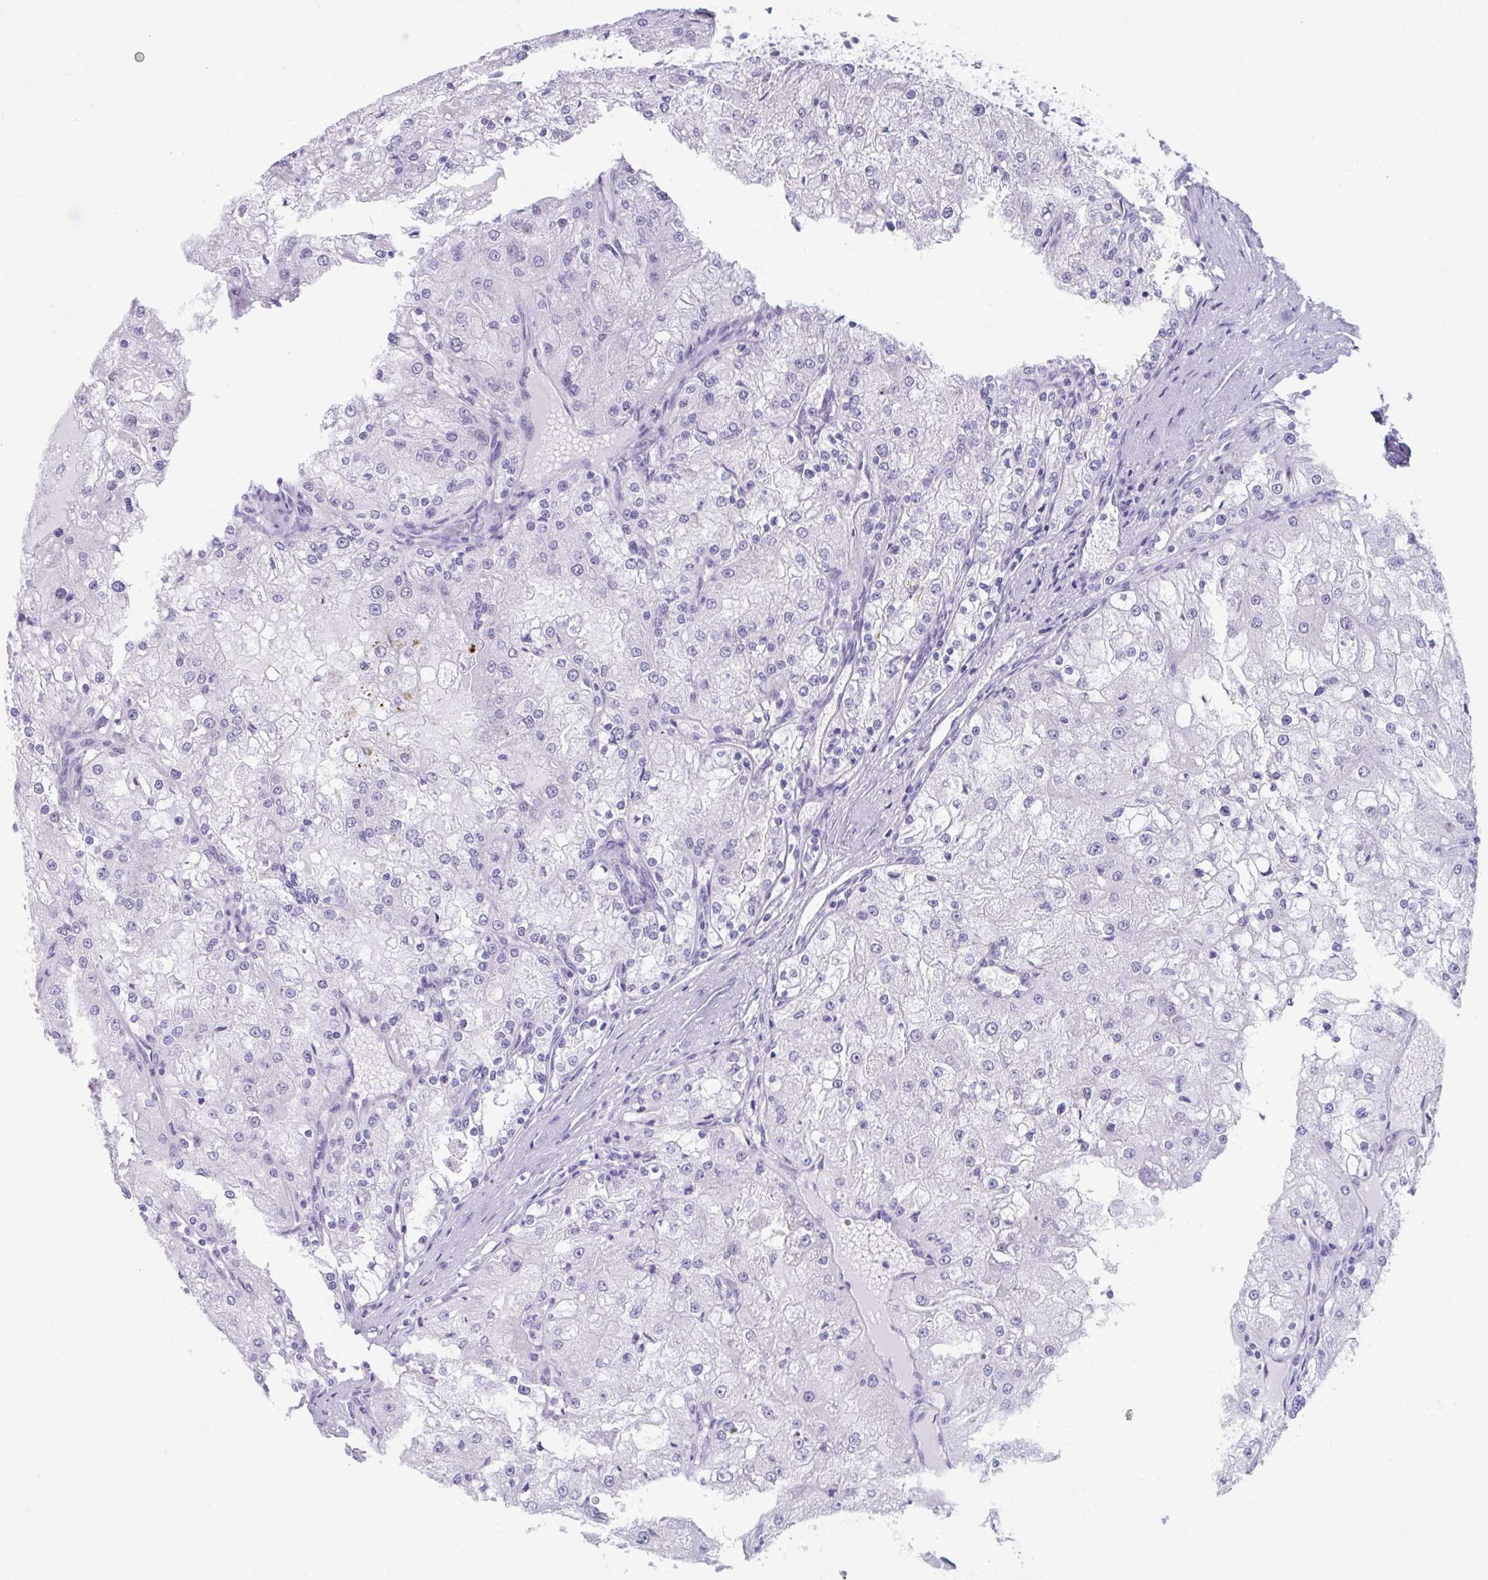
{"staining": {"intensity": "negative", "quantity": "none", "location": "none"}, "tissue": "renal cancer", "cell_type": "Tumor cells", "image_type": "cancer", "snomed": [{"axis": "morphology", "description": "Adenocarcinoma, NOS"}, {"axis": "topography", "description": "Kidney"}], "caption": "High magnification brightfield microscopy of renal cancer stained with DAB (brown) and counterstained with hematoxylin (blue): tumor cells show no significant expression.", "gene": "CCDC105", "patient": {"sex": "female", "age": 74}}